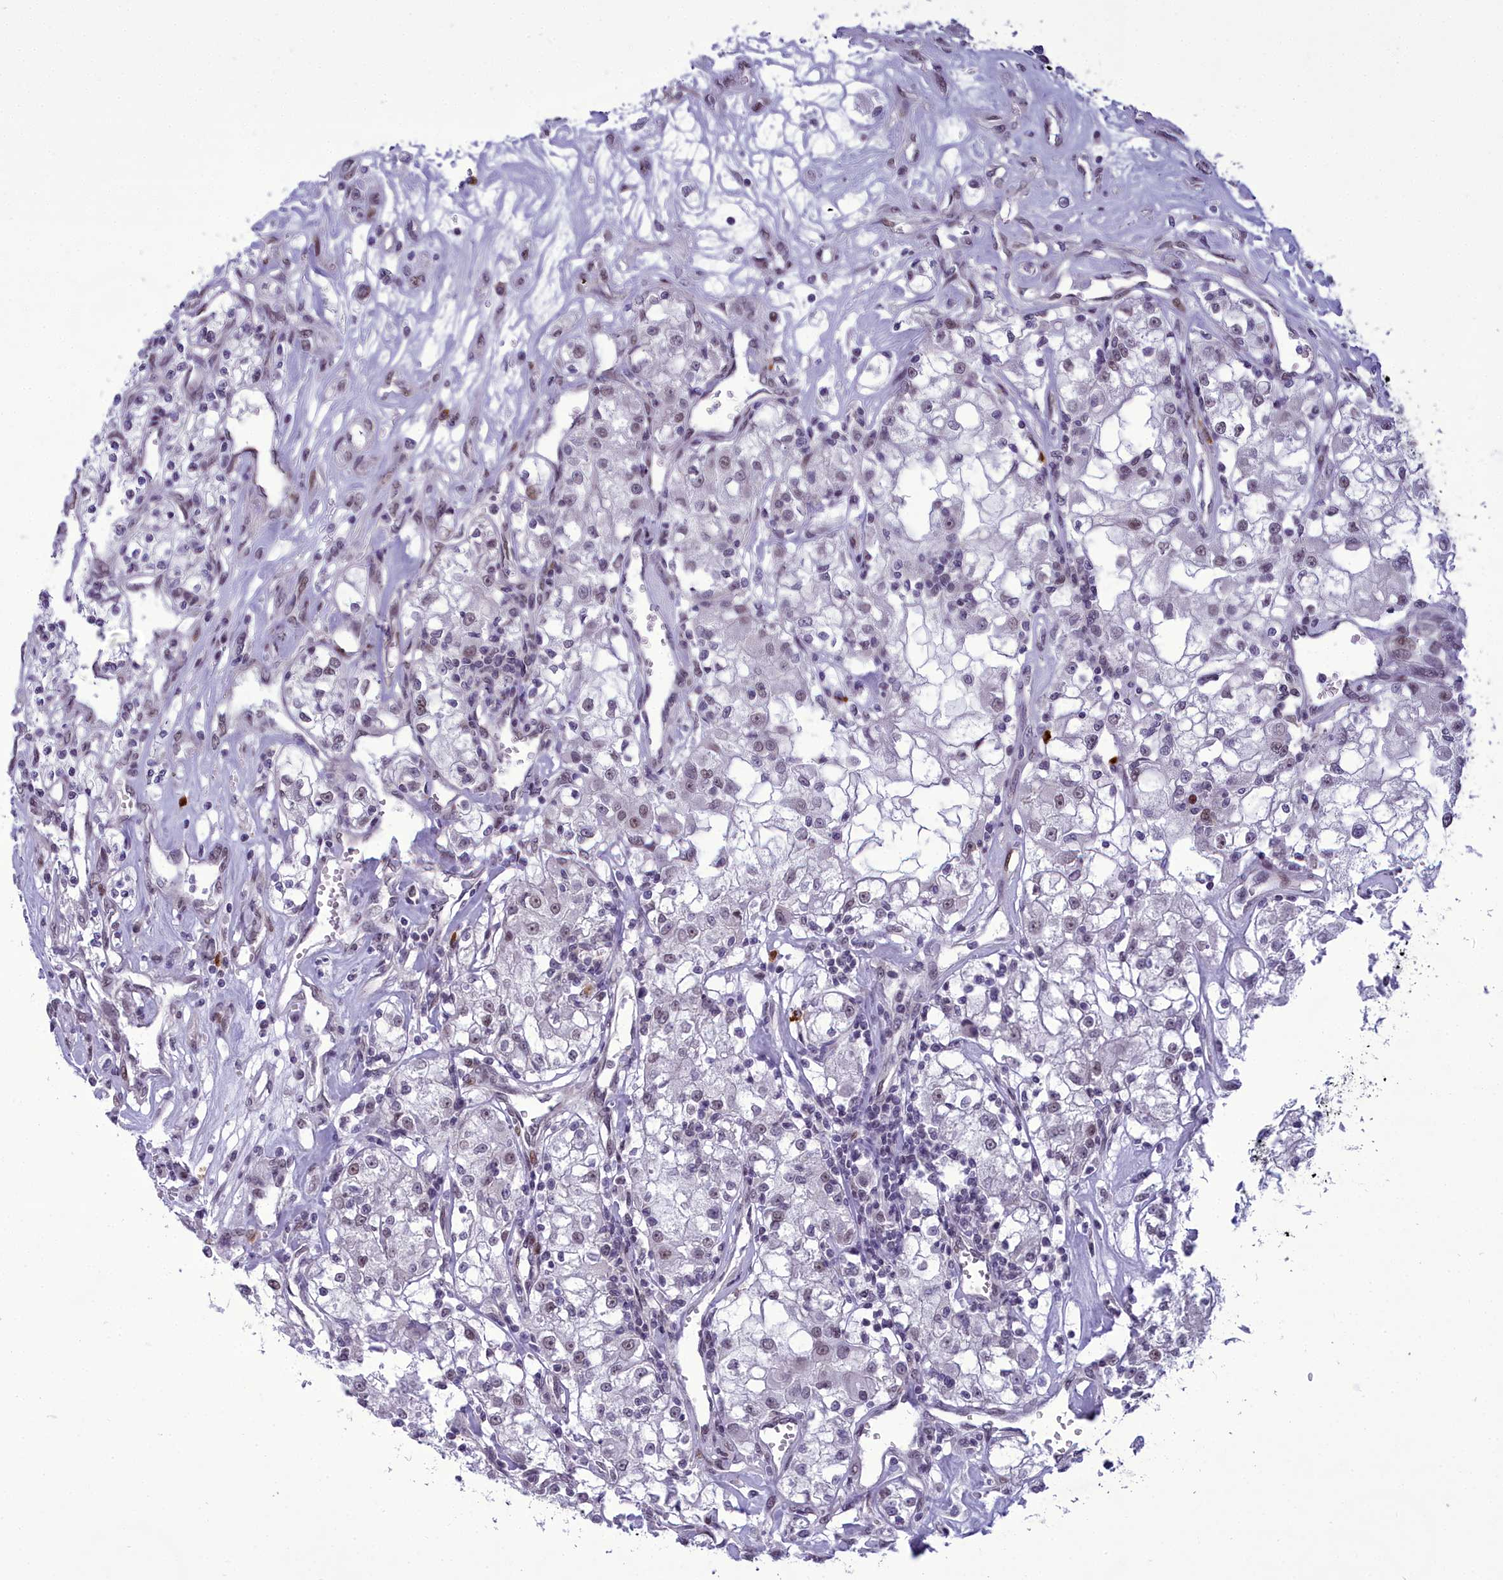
{"staining": {"intensity": "weak", "quantity": "<25%", "location": "nuclear"}, "tissue": "renal cancer", "cell_type": "Tumor cells", "image_type": "cancer", "snomed": [{"axis": "morphology", "description": "Adenocarcinoma, NOS"}, {"axis": "topography", "description": "Kidney"}], "caption": "A micrograph of renal adenocarcinoma stained for a protein displays no brown staining in tumor cells.", "gene": "CEACAM19", "patient": {"sex": "female", "age": 59}}